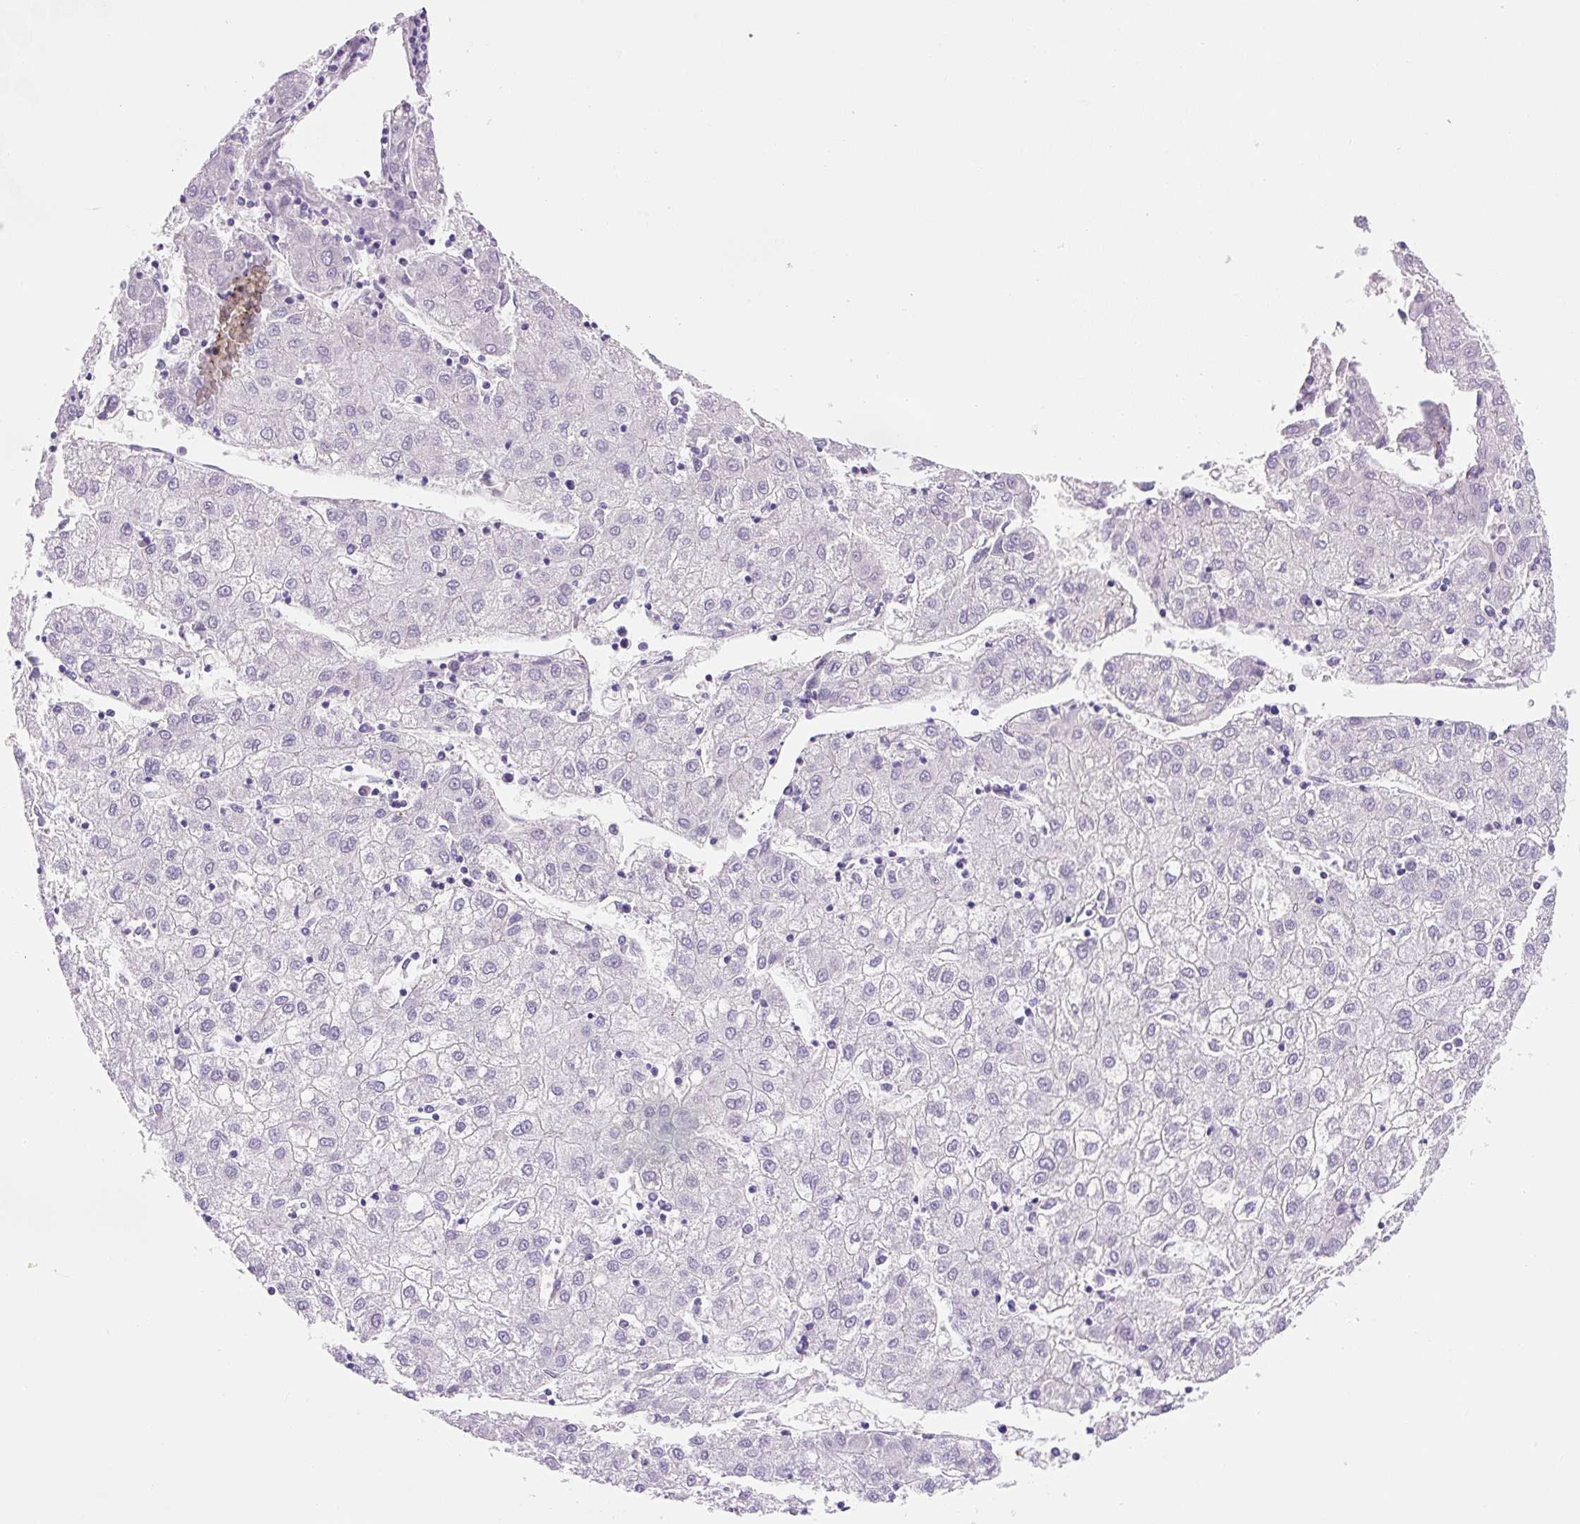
{"staining": {"intensity": "negative", "quantity": "none", "location": "none"}, "tissue": "liver cancer", "cell_type": "Tumor cells", "image_type": "cancer", "snomed": [{"axis": "morphology", "description": "Carcinoma, Hepatocellular, NOS"}, {"axis": "topography", "description": "Liver"}], "caption": "This photomicrograph is of liver hepatocellular carcinoma stained with immunohistochemistry to label a protein in brown with the nuclei are counter-stained blue. There is no expression in tumor cells.", "gene": "ASB4", "patient": {"sex": "male", "age": 72}}